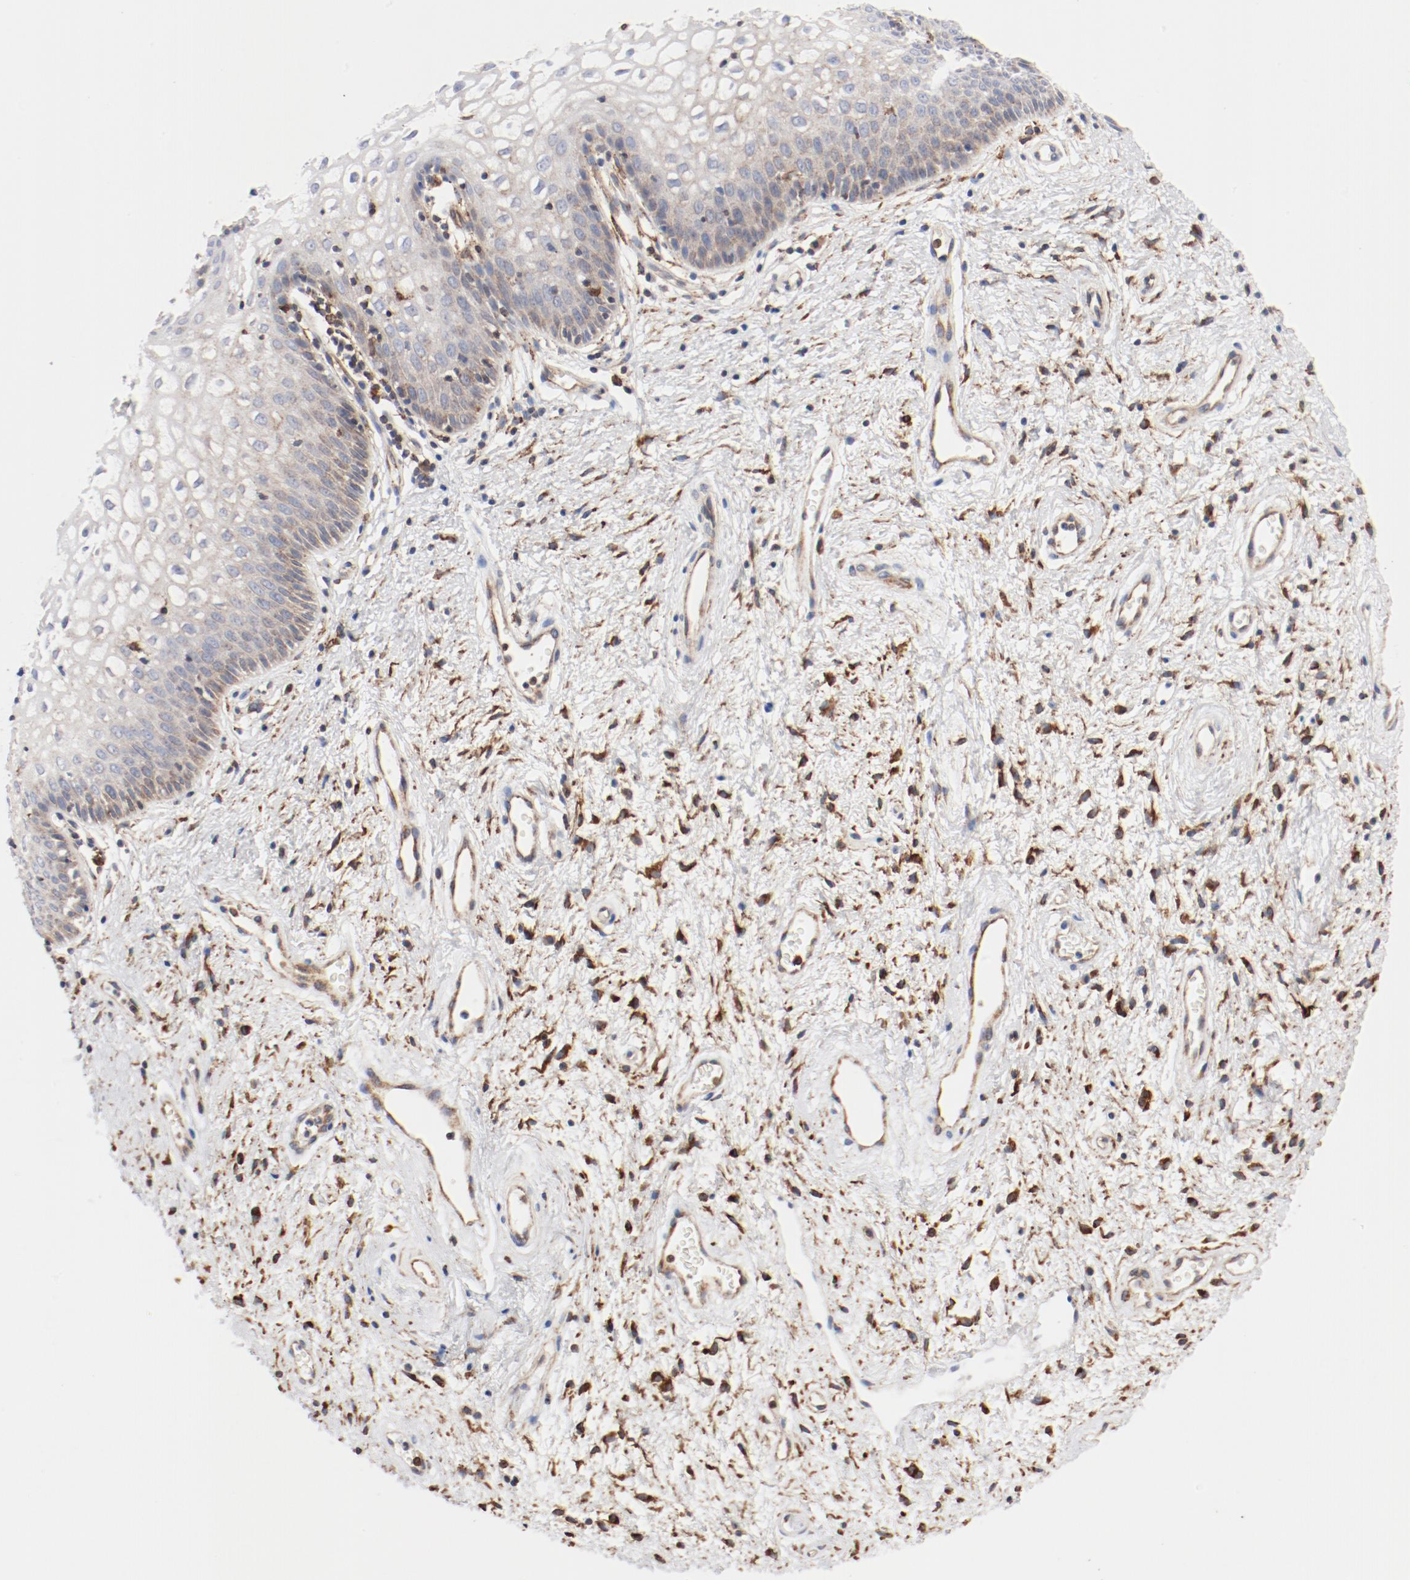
{"staining": {"intensity": "moderate", "quantity": "25%-75%", "location": "cytoplasmic/membranous"}, "tissue": "vagina", "cell_type": "Squamous epithelial cells", "image_type": "normal", "snomed": [{"axis": "morphology", "description": "Normal tissue, NOS"}, {"axis": "topography", "description": "Vagina"}], "caption": "High-magnification brightfield microscopy of unremarkable vagina stained with DAB (3,3'-diaminobenzidine) (brown) and counterstained with hematoxylin (blue). squamous epithelial cells exhibit moderate cytoplasmic/membranous staining is seen in approximately25%-75% of cells. (brown staining indicates protein expression, while blue staining denotes nuclei).", "gene": "PDPK1", "patient": {"sex": "female", "age": 34}}